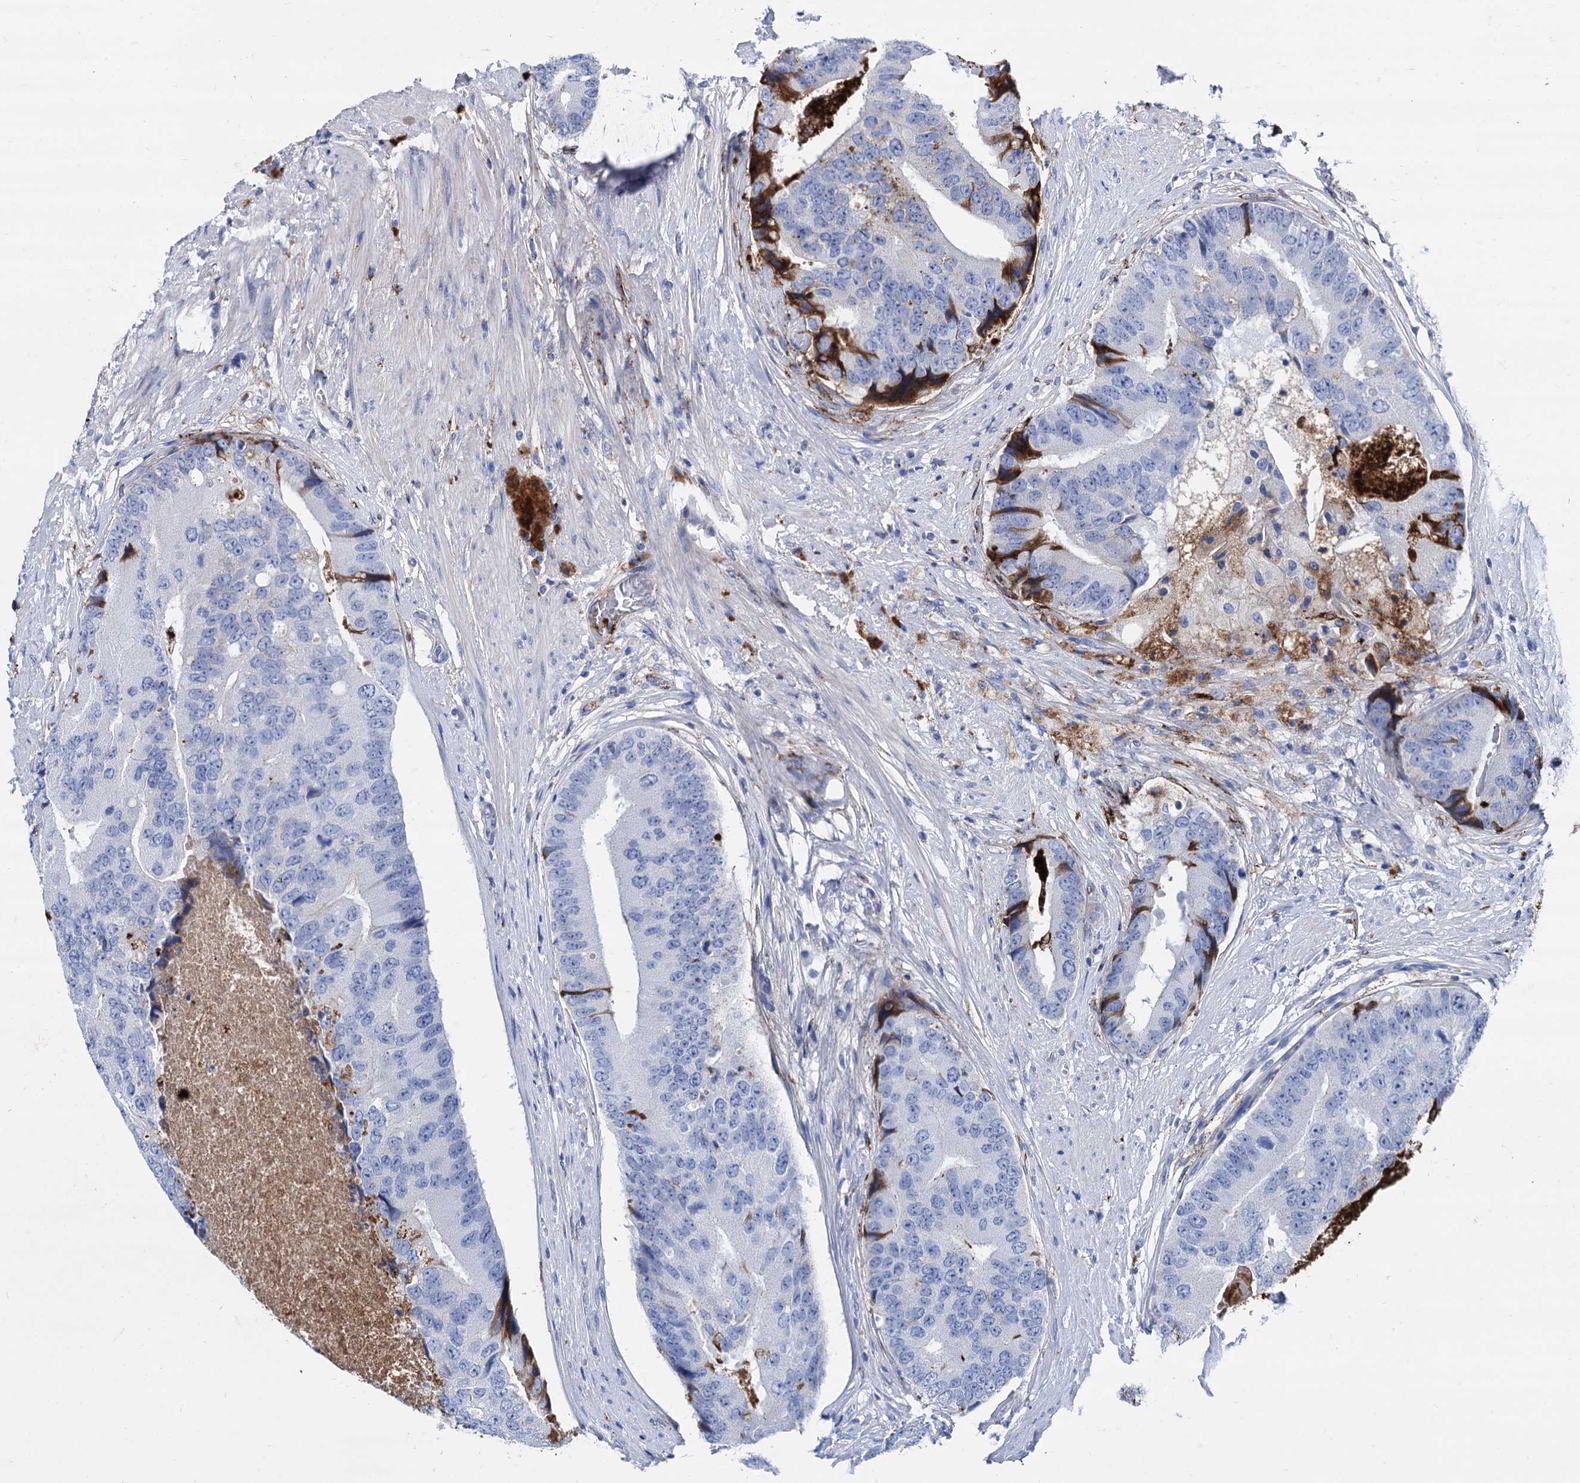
{"staining": {"intensity": "negative", "quantity": "none", "location": "none"}, "tissue": "prostate cancer", "cell_type": "Tumor cells", "image_type": "cancer", "snomed": [{"axis": "morphology", "description": "Adenocarcinoma, High grade"}, {"axis": "topography", "description": "Prostate"}], "caption": "Tumor cells show no significant protein expression in prostate cancer (adenocarcinoma (high-grade)). Brightfield microscopy of IHC stained with DAB (3,3'-diaminobenzidine) (brown) and hematoxylin (blue), captured at high magnification.", "gene": "APOD", "patient": {"sex": "male", "age": 66}}